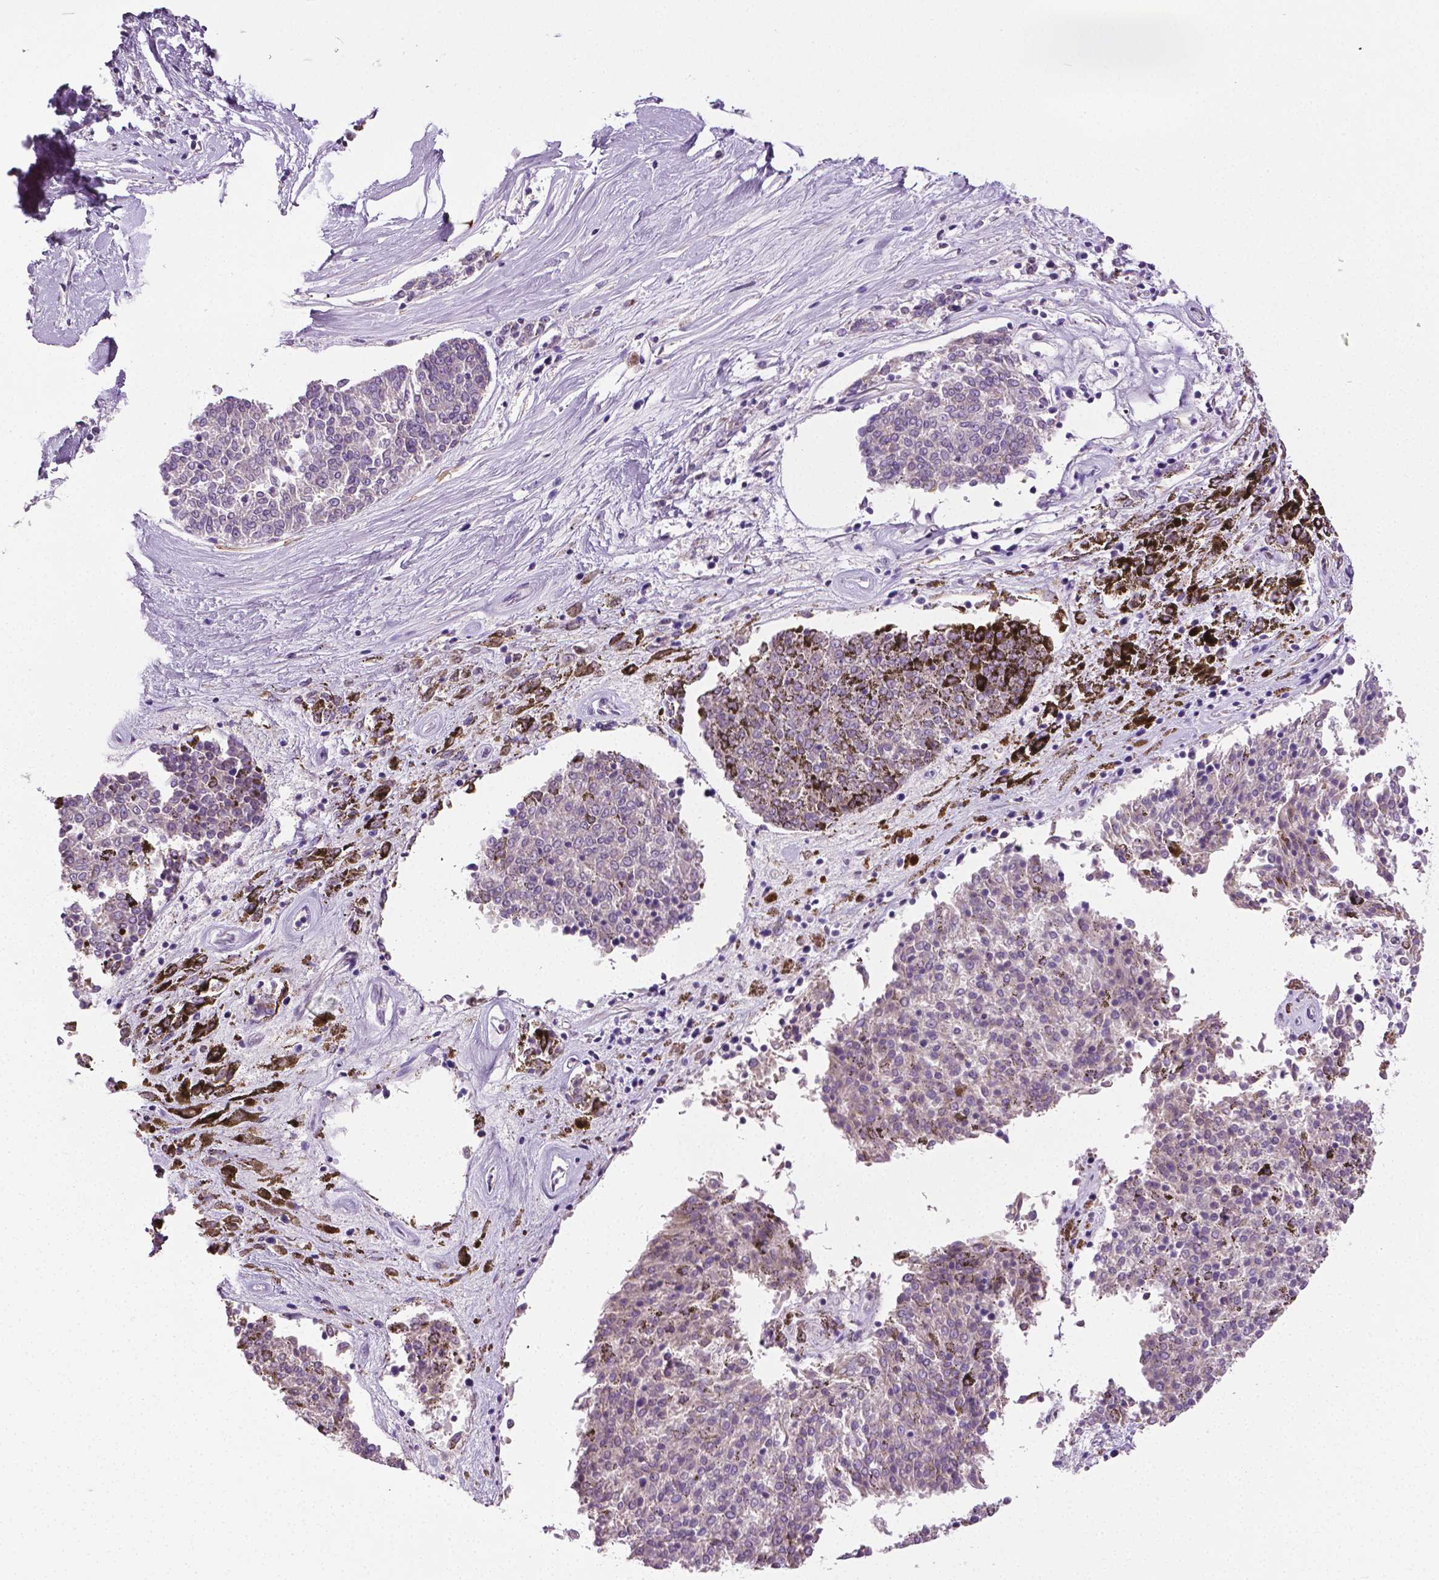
{"staining": {"intensity": "negative", "quantity": "none", "location": "none"}, "tissue": "melanoma", "cell_type": "Tumor cells", "image_type": "cancer", "snomed": [{"axis": "morphology", "description": "Malignant melanoma, NOS"}, {"axis": "topography", "description": "Skin"}], "caption": "A histopathology image of human melanoma is negative for staining in tumor cells.", "gene": "PTGER3", "patient": {"sex": "female", "age": 72}}